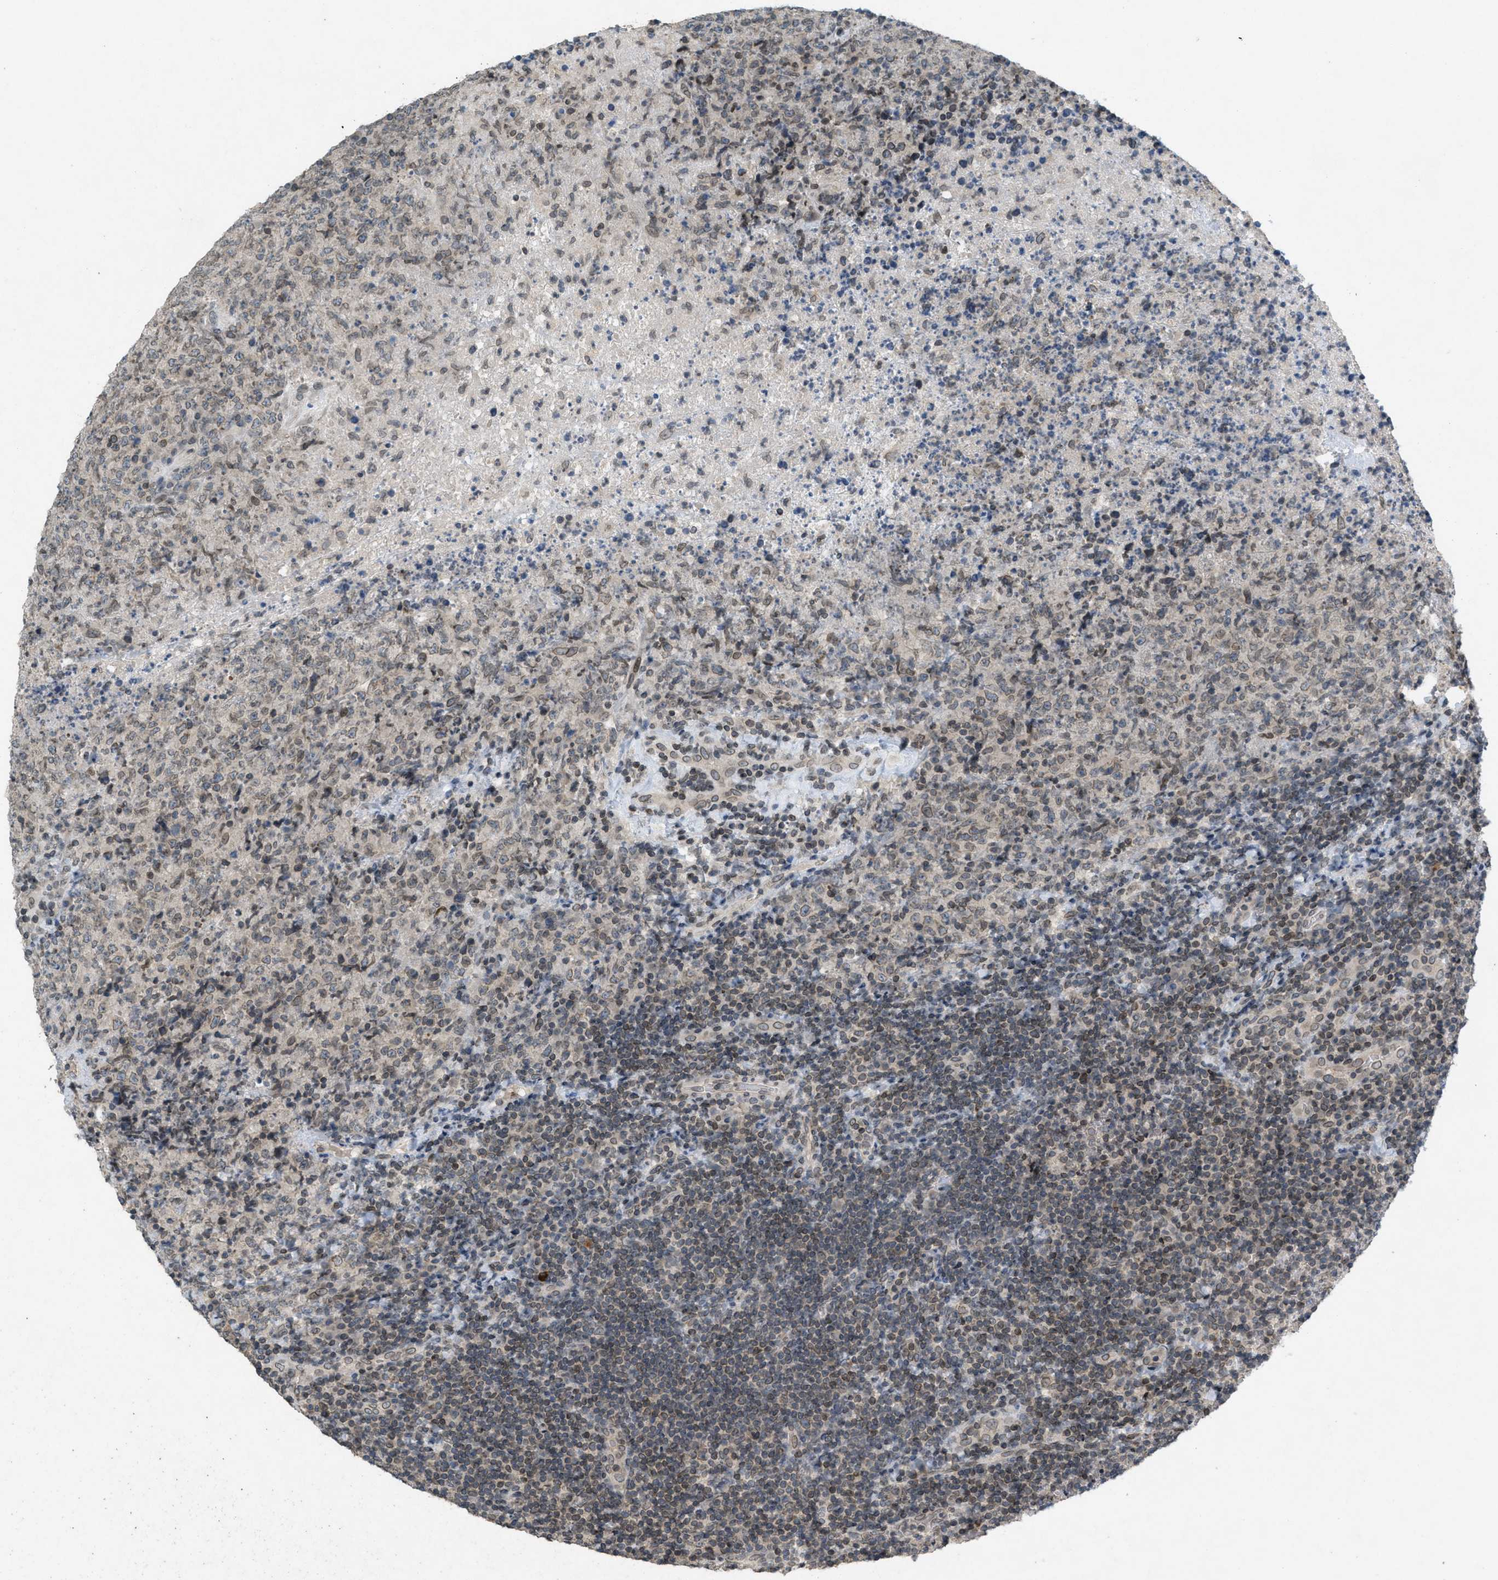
{"staining": {"intensity": "weak", "quantity": "25%-75%", "location": "nuclear"}, "tissue": "lymphoma", "cell_type": "Tumor cells", "image_type": "cancer", "snomed": [{"axis": "morphology", "description": "Malignant lymphoma, non-Hodgkin's type, High grade"}, {"axis": "topography", "description": "Tonsil"}], "caption": "Tumor cells show weak nuclear positivity in about 25%-75% of cells in lymphoma.", "gene": "ABHD6", "patient": {"sex": "female", "age": 36}}